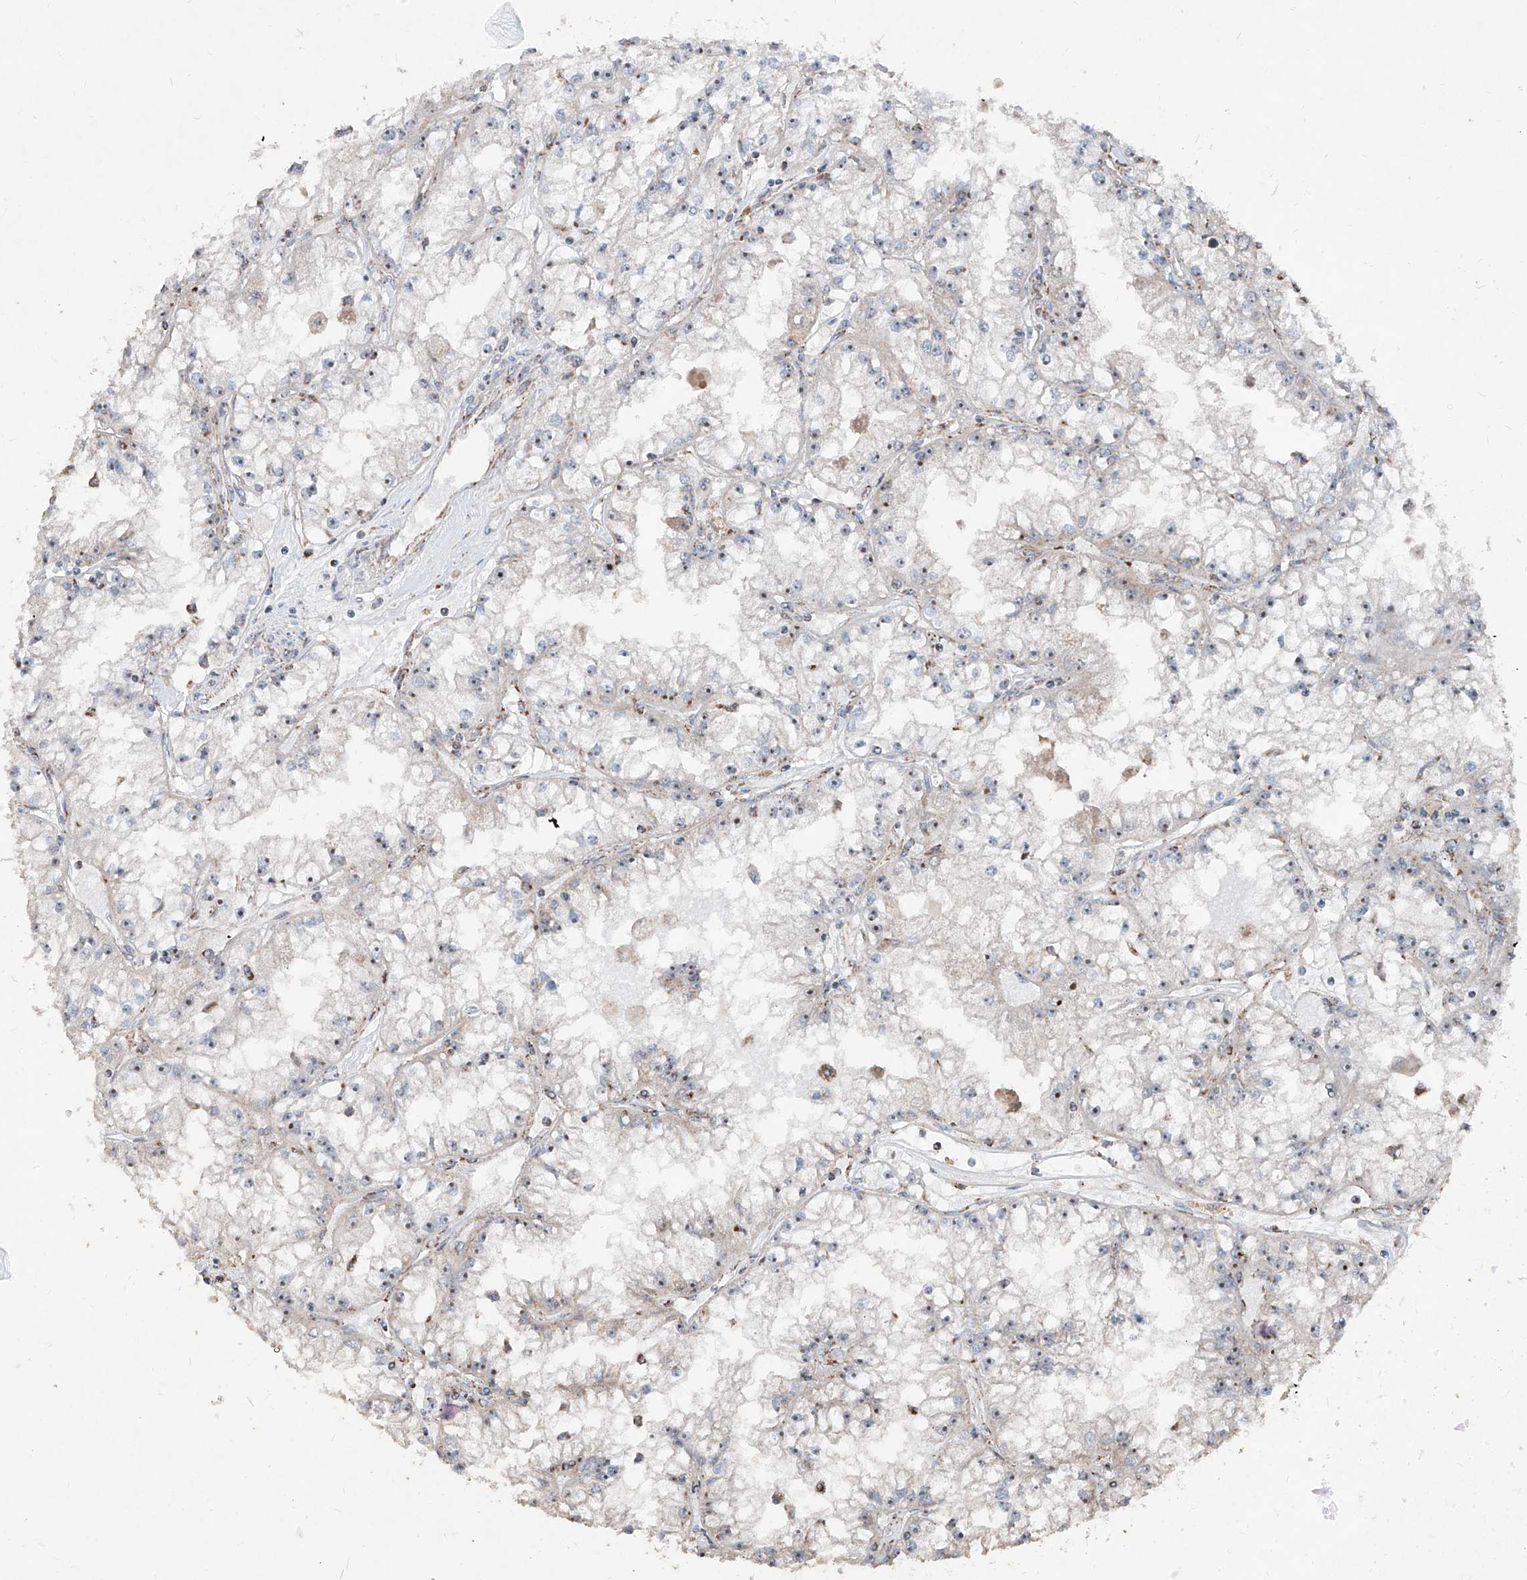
{"staining": {"intensity": "negative", "quantity": "none", "location": "none"}, "tissue": "renal cancer", "cell_type": "Tumor cells", "image_type": "cancer", "snomed": [{"axis": "morphology", "description": "Adenocarcinoma, NOS"}, {"axis": "topography", "description": "Kidney"}], "caption": "Tumor cells show no significant protein expression in renal cancer (adenocarcinoma). Nuclei are stained in blue.", "gene": "NDUFB3", "patient": {"sex": "male", "age": 56}}